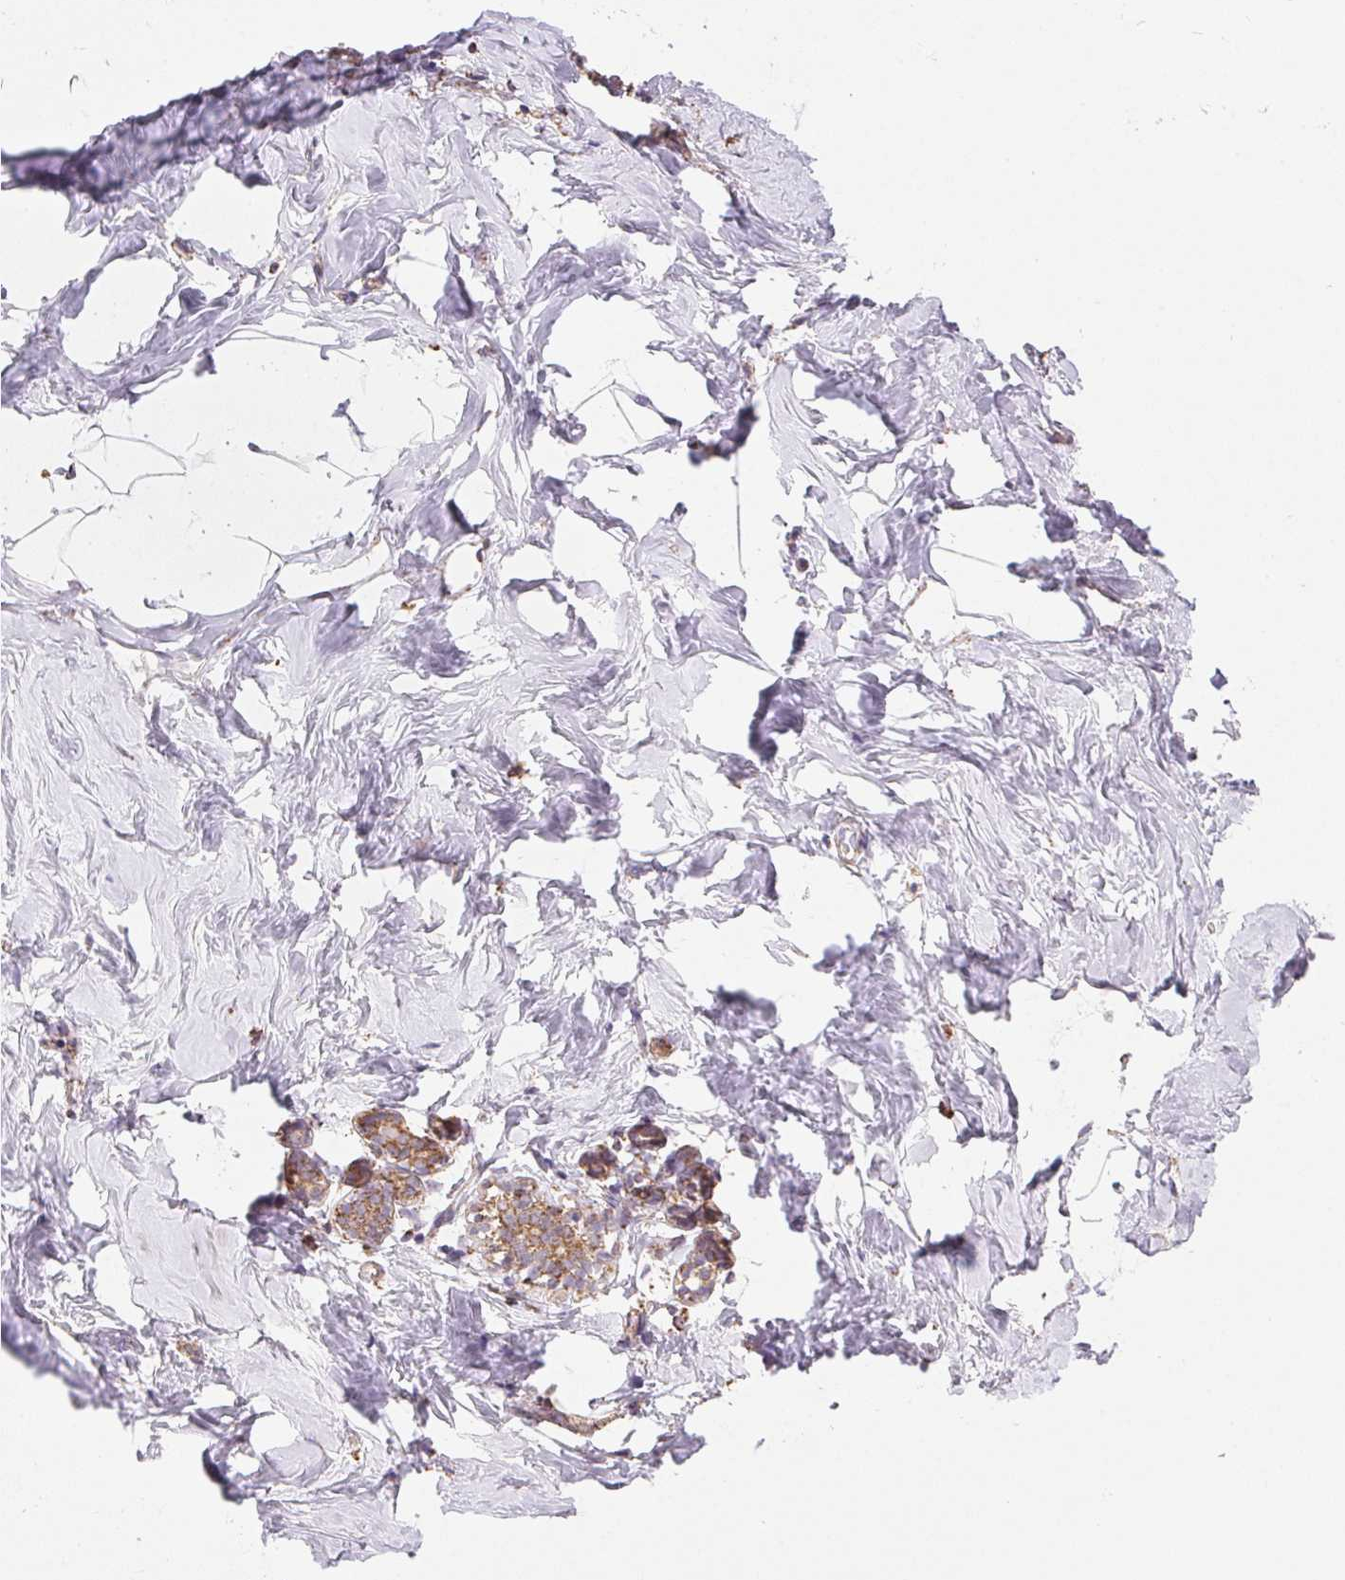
{"staining": {"intensity": "negative", "quantity": "none", "location": "none"}, "tissue": "breast", "cell_type": "Adipocytes", "image_type": "normal", "snomed": [{"axis": "morphology", "description": "Normal tissue, NOS"}, {"axis": "topography", "description": "Breast"}], "caption": "Immunohistochemistry image of unremarkable breast: human breast stained with DAB (3,3'-diaminobenzidine) demonstrates no significant protein positivity in adipocytes.", "gene": "MAPK11", "patient": {"sex": "female", "age": 32}}